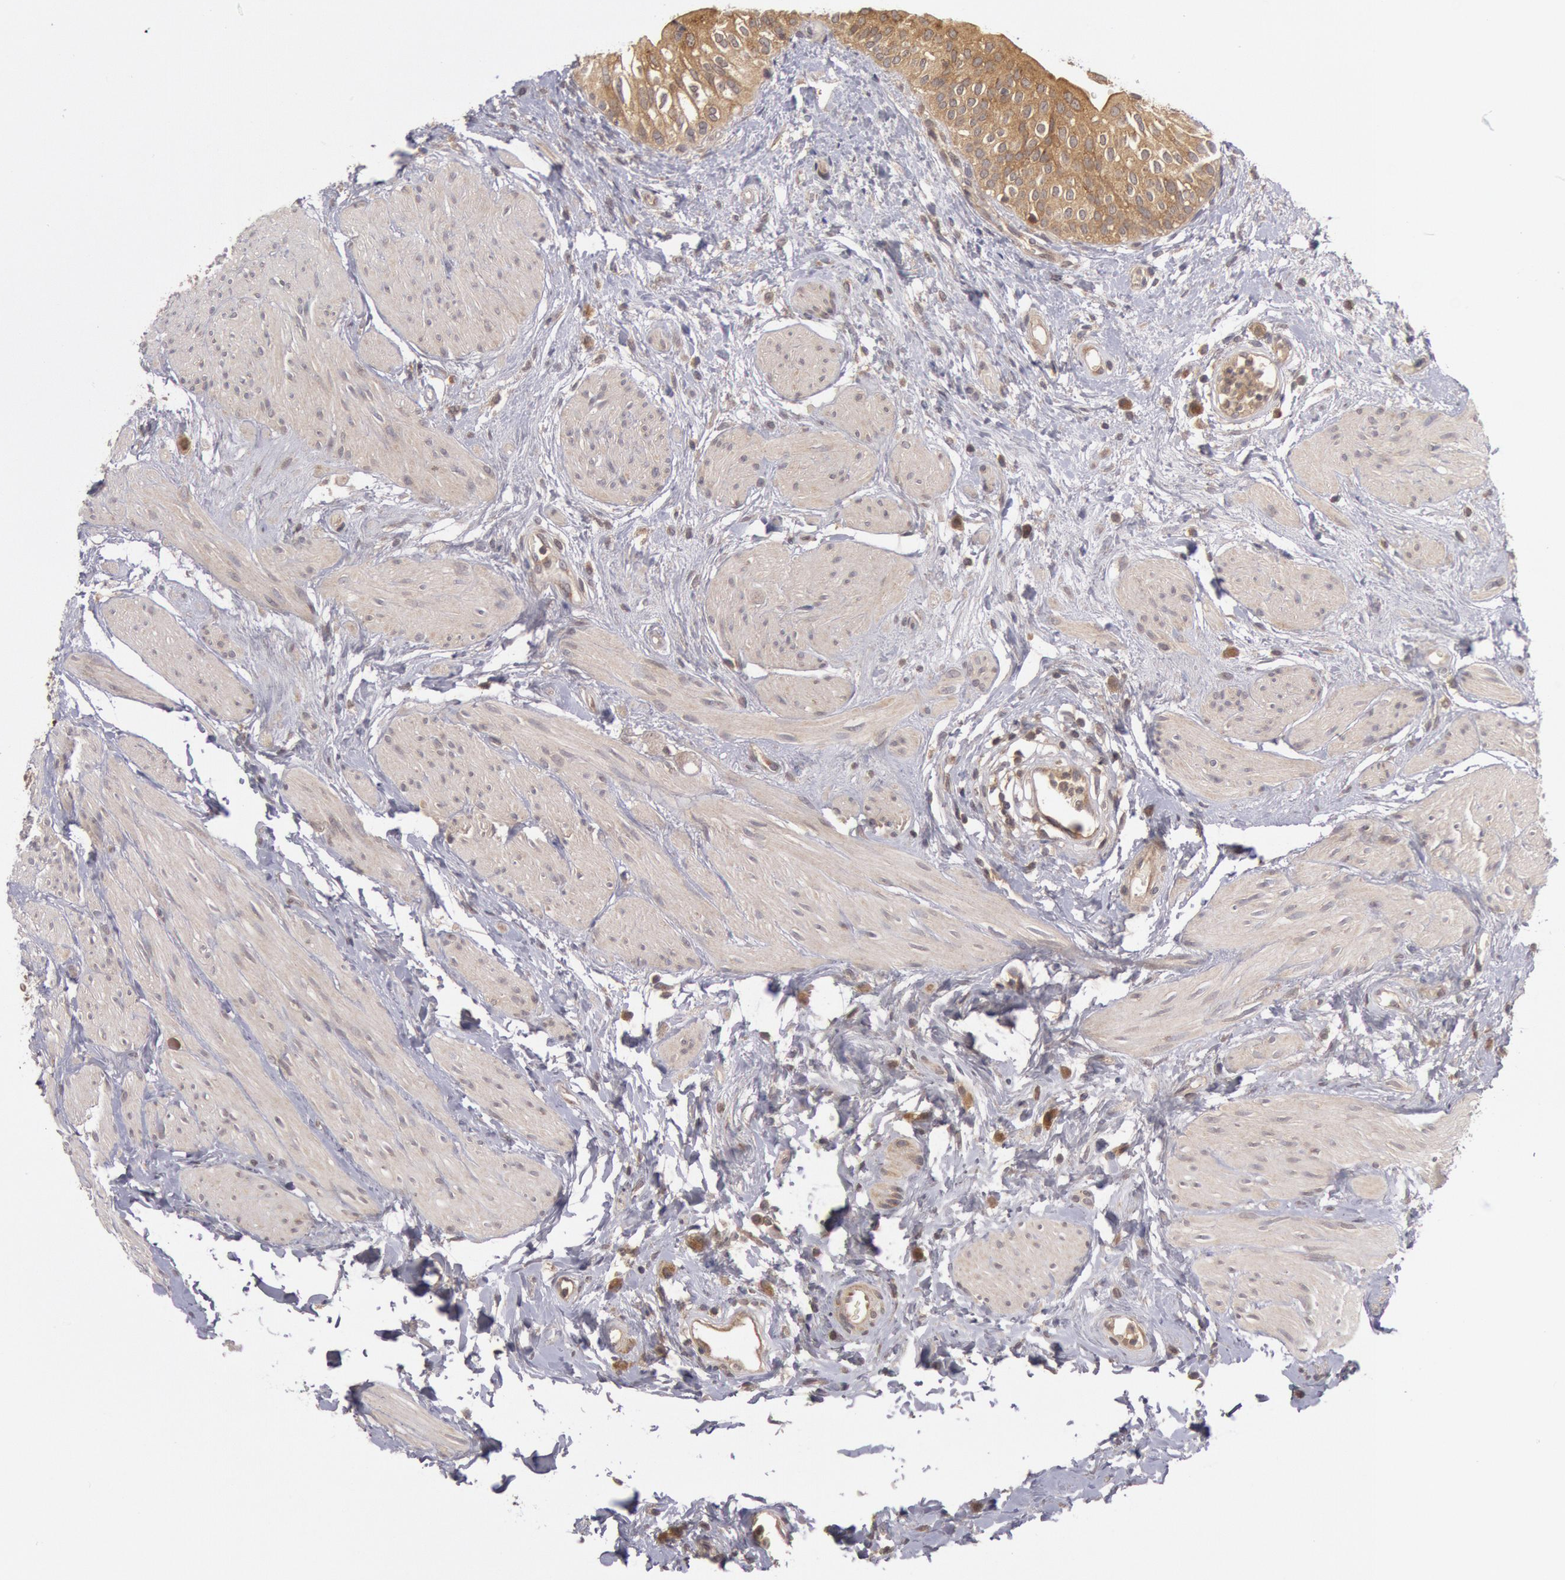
{"staining": {"intensity": "moderate", "quantity": ">75%", "location": "cytoplasmic/membranous"}, "tissue": "urinary bladder", "cell_type": "Urothelial cells", "image_type": "normal", "snomed": [{"axis": "morphology", "description": "Normal tissue, NOS"}, {"axis": "topography", "description": "Urinary bladder"}], "caption": "Protein positivity by immunohistochemistry (IHC) reveals moderate cytoplasmic/membranous positivity in about >75% of urothelial cells in unremarkable urinary bladder. Using DAB (brown) and hematoxylin (blue) stains, captured at high magnification using brightfield microscopy.", "gene": "BRAF", "patient": {"sex": "female", "age": 55}}